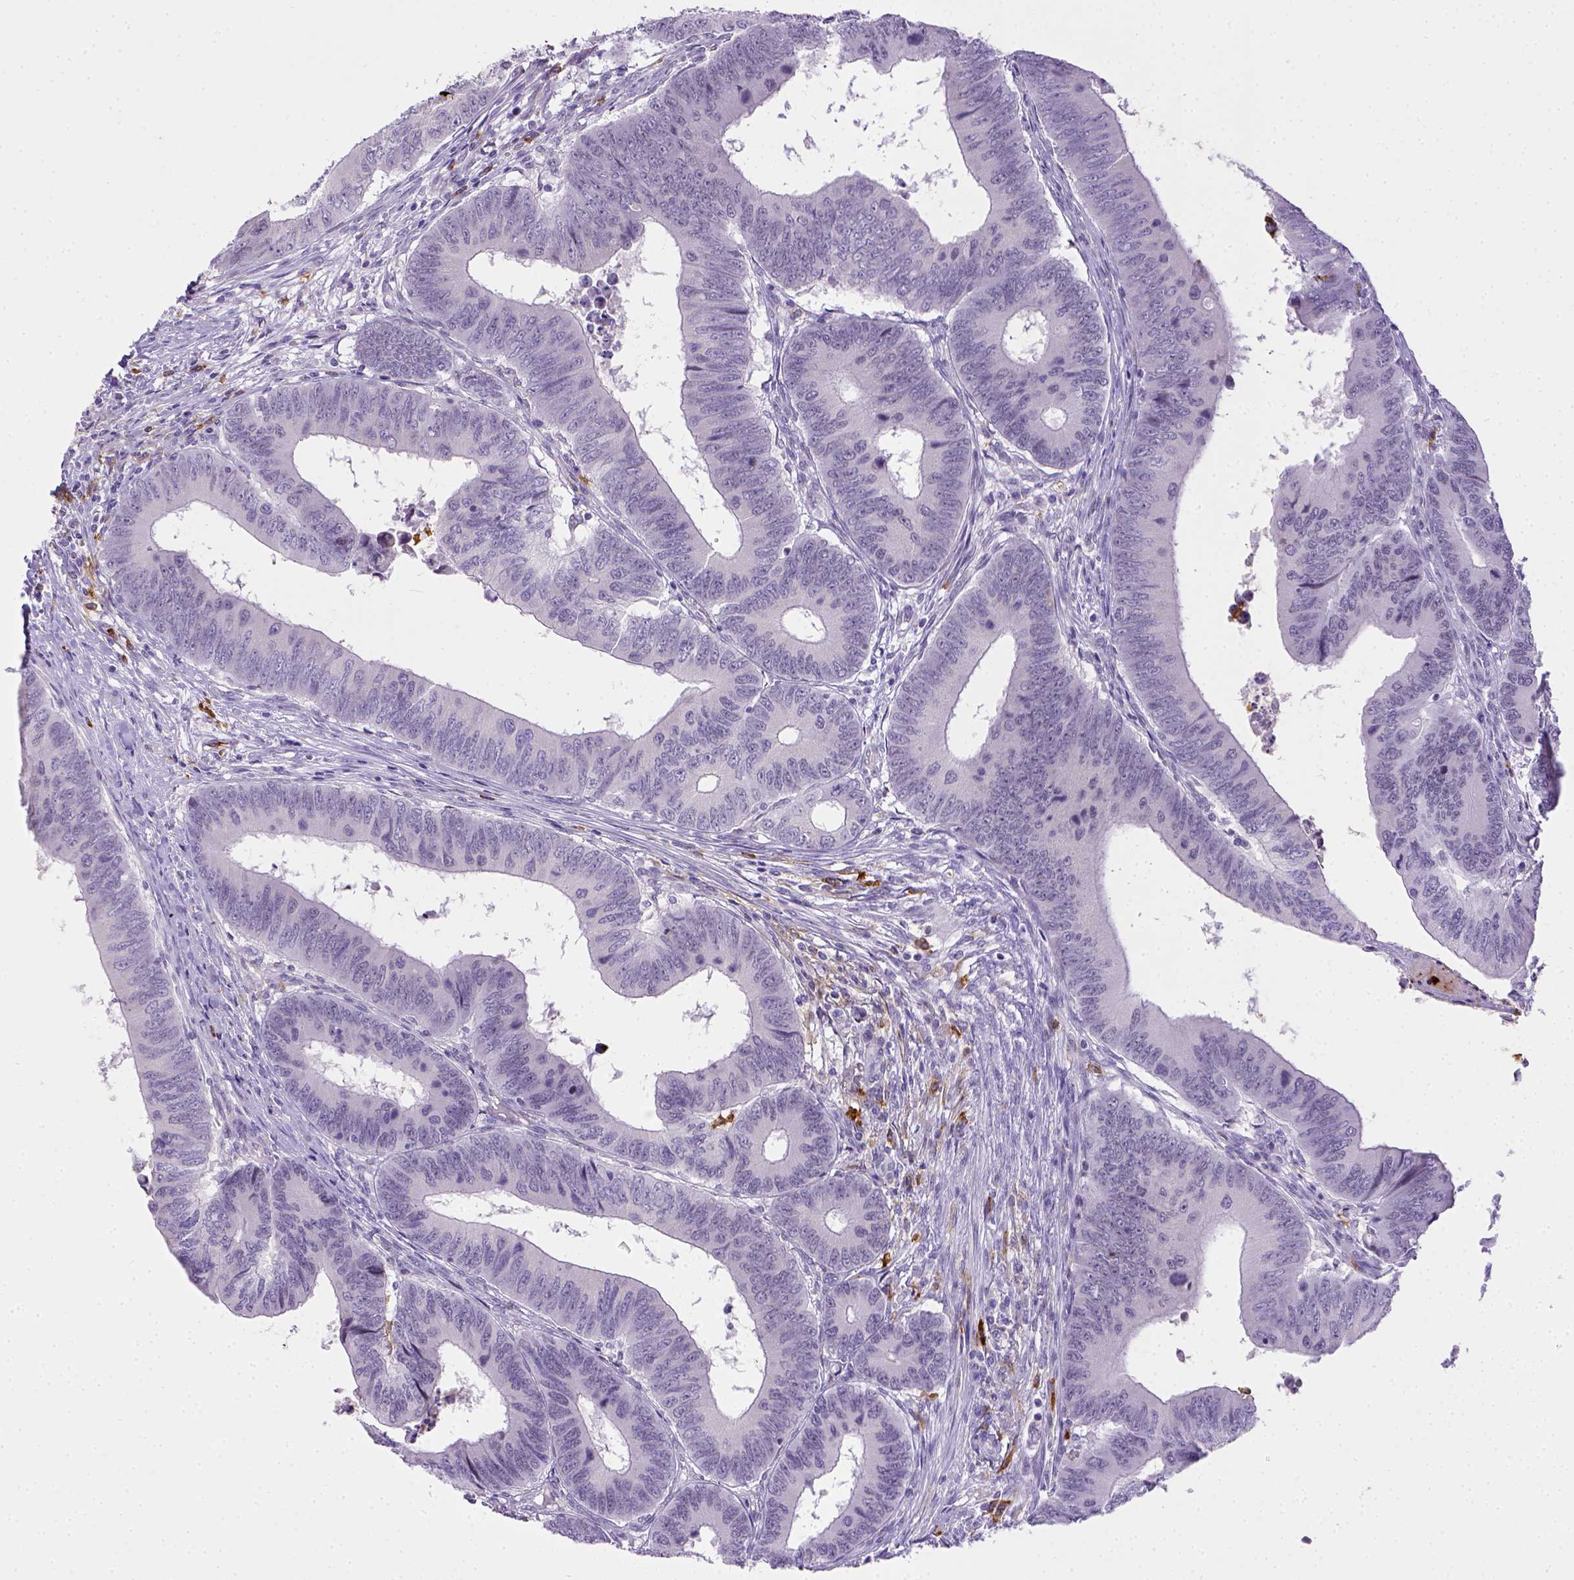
{"staining": {"intensity": "negative", "quantity": "none", "location": "none"}, "tissue": "colorectal cancer", "cell_type": "Tumor cells", "image_type": "cancer", "snomed": [{"axis": "morphology", "description": "Adenocarcinoma, NOS"}, {"axis": "topography", "description": "Colon"}], "caption": "Tumor cells show no significant positivity in colorectal cancer.", "gene": "ITGAM", "patient": {"sex": "male", "age": 53}}